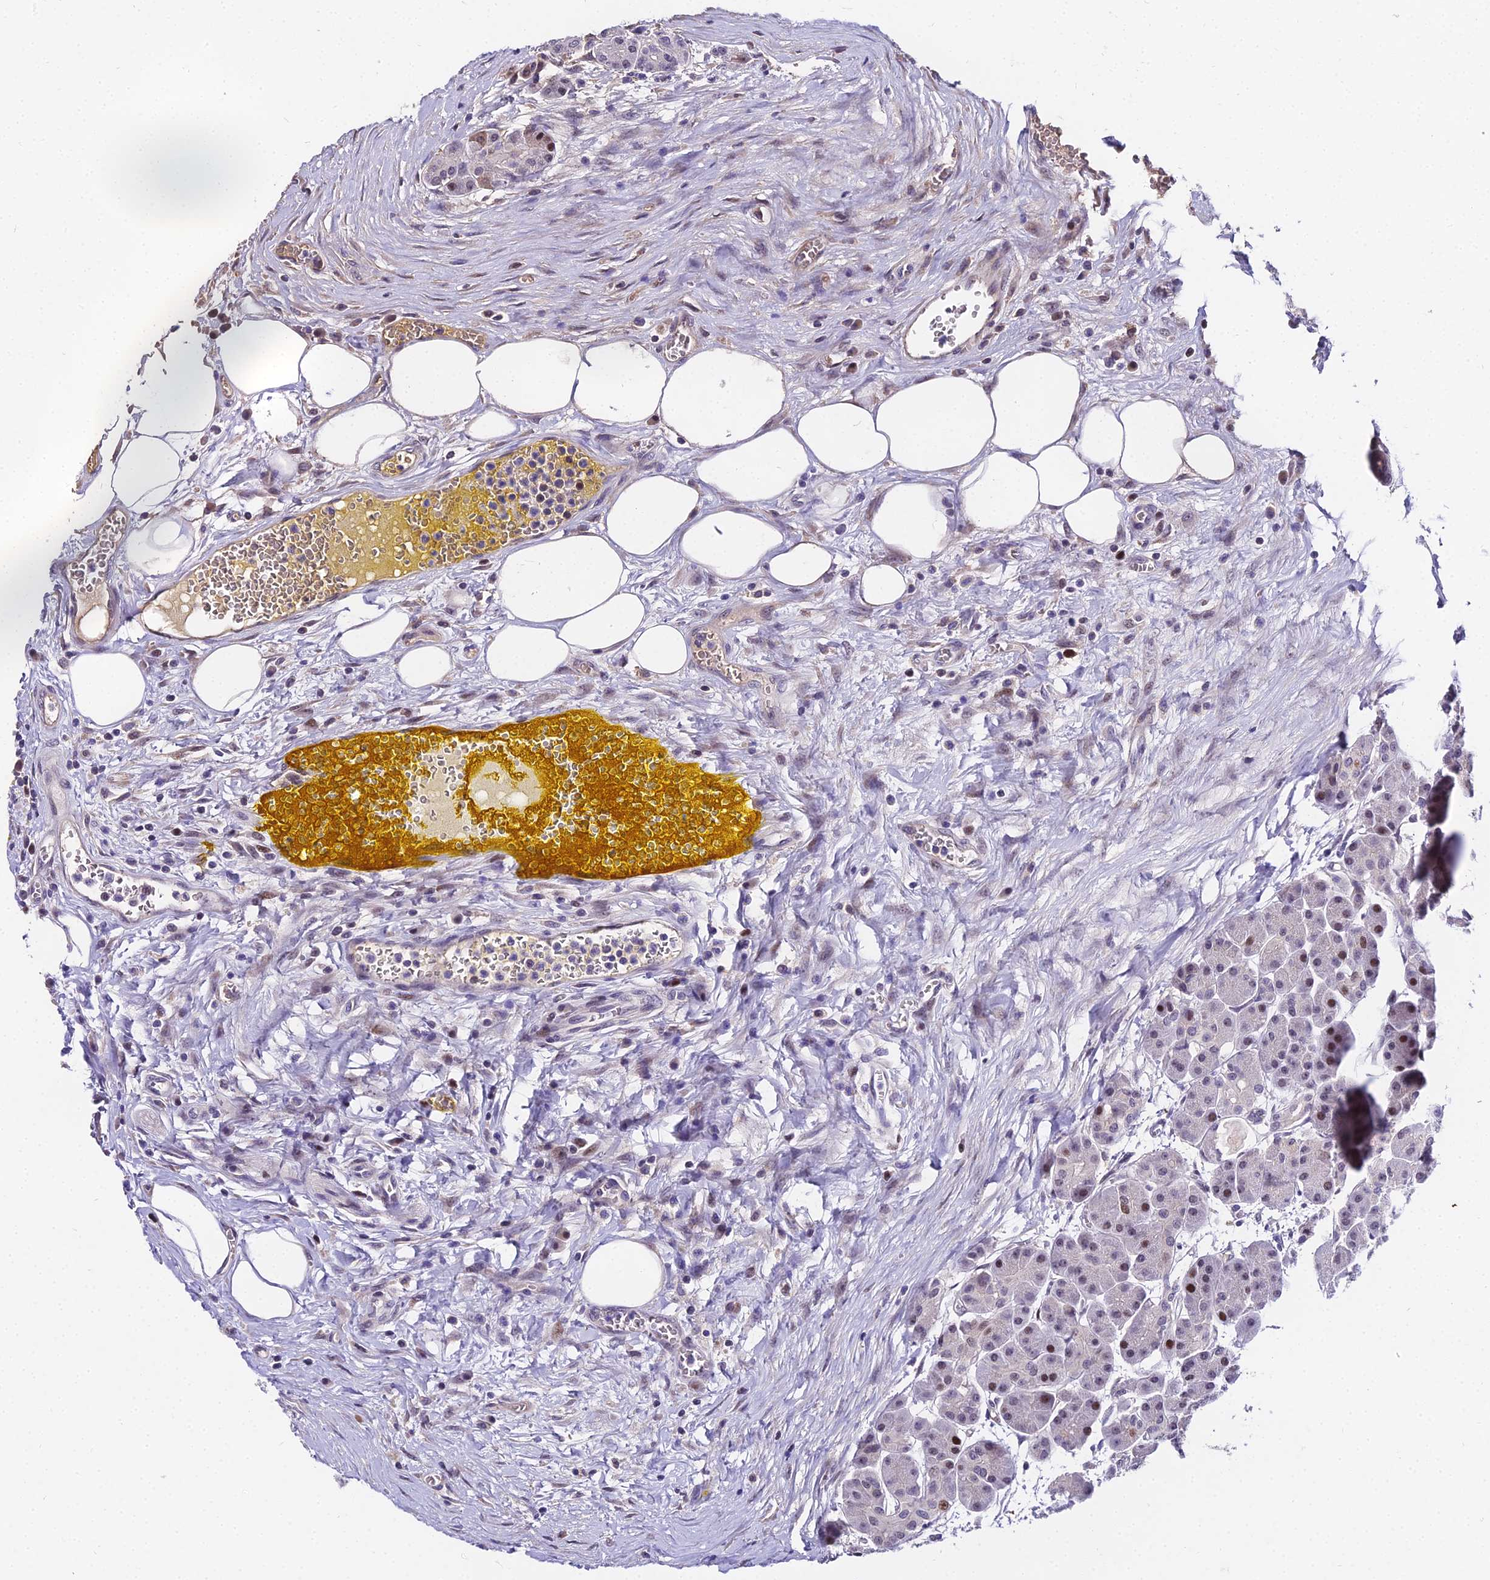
{"staining": {"intensity": "moderate", "quantity": "<25%", "location": "nuclear"}, "tissue": "pancreas", "cell_type": "Exocrine glandular cells", "image_type": "normal", "snomed": [{"axis": "morphology", "description": "Normal tissue, NOS"}, {"axis": "topography", "description": "Pancreas"}], "caption": "Exocrine glandular cells demonstrate low levels of moderate nuclear expression in about <25% of cells in normal pancreas. (IHC, brightfield microscopy, high magnification).", "gene": "TRIML2", "patient": {"sex": "male", "age": 63}}